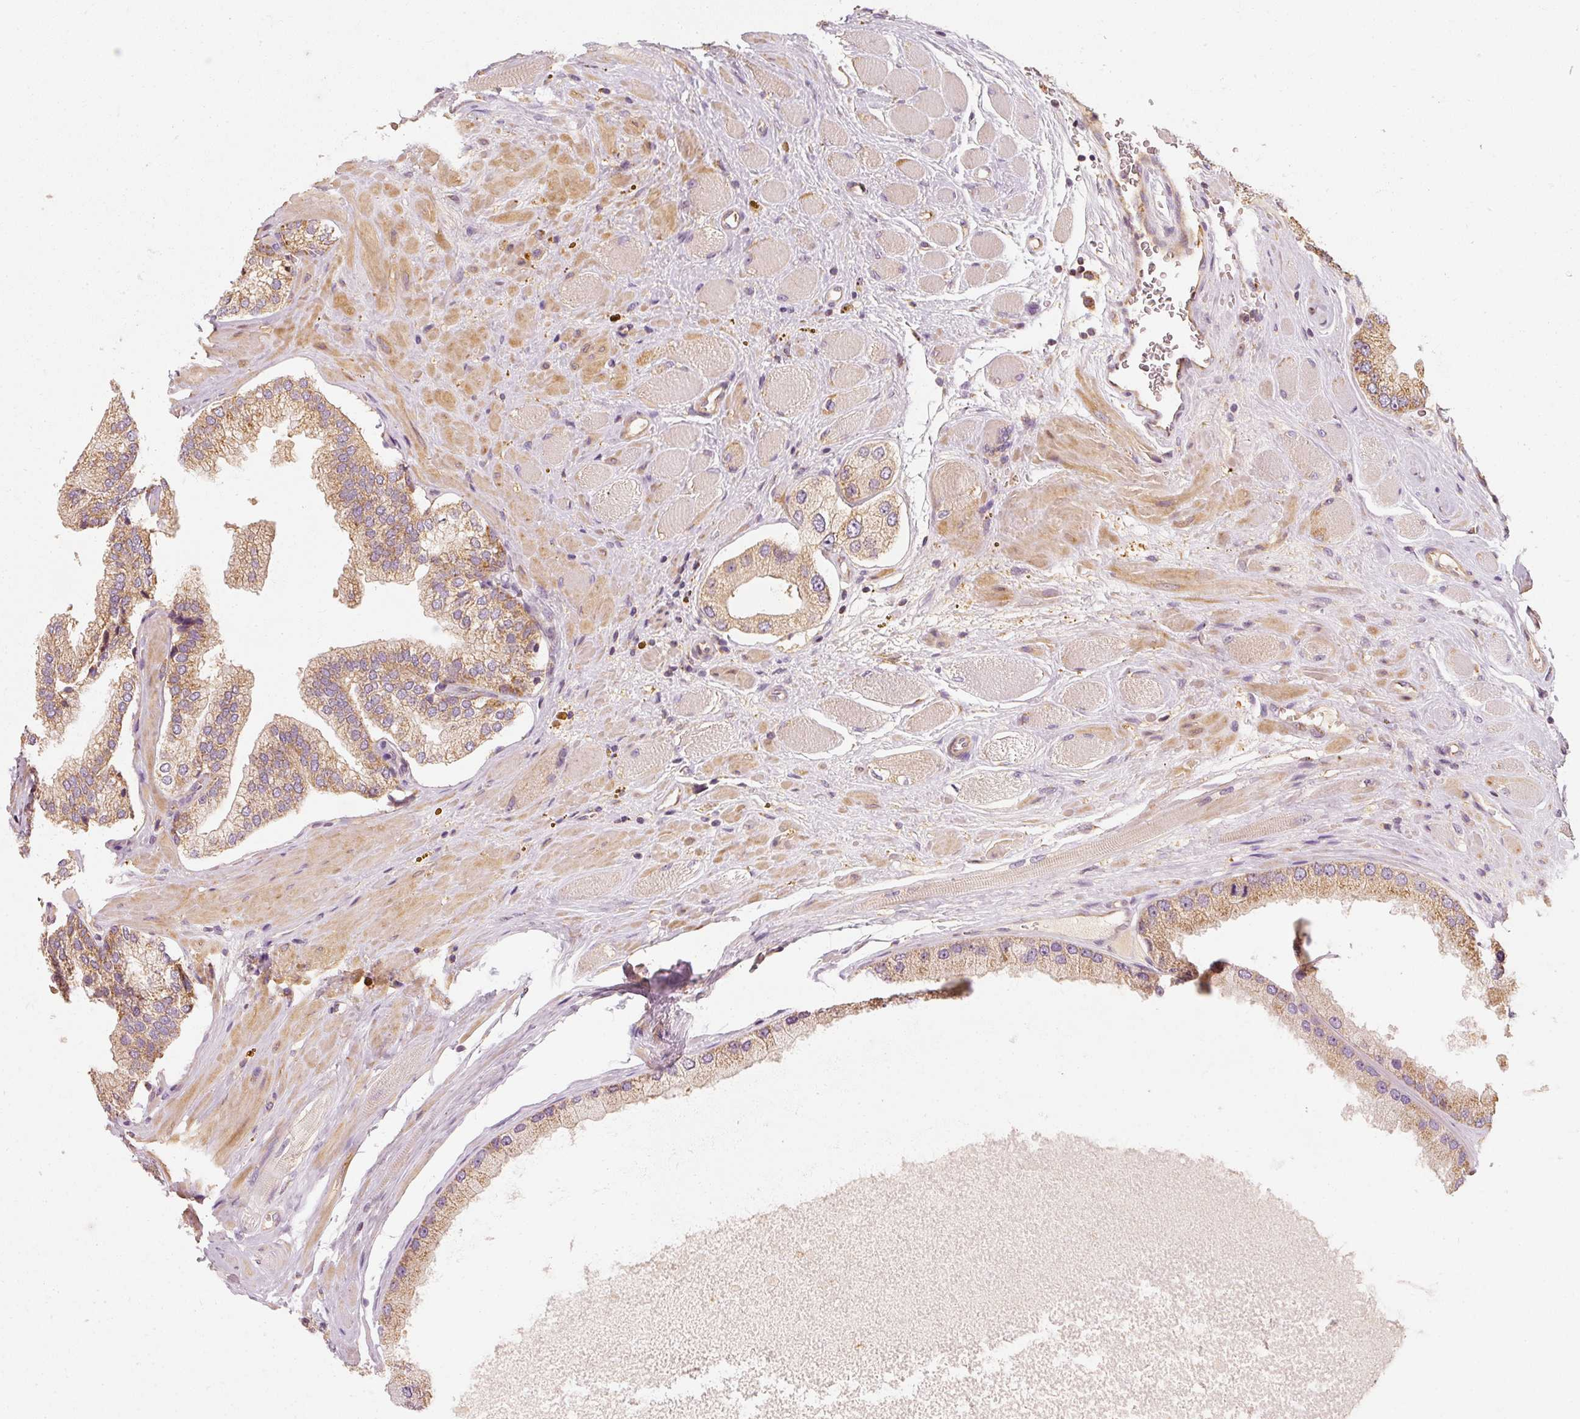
{"staining": {"intensity": "moderate", "quantity": ">75%", "location": "cytoplasmic/membranous"}, "tissue": "prostate cancer", "cell_type": "Tumor cells", "image_type": "cancer", "snomed": [{"axis": "morphology", "description": "Adenocarcinoma, Low grade"}, {"axis": "topography", "description": "Prostate"}], "caption": "Protein expression analysis of adenocarcinoma (low-grade) (prostate) reveals moderate cytoplasmic/membranous positivity in approximately >75% of tumor cells.", "gene": "TOMM40", "patient": {"sex": "male", "age": 42}}